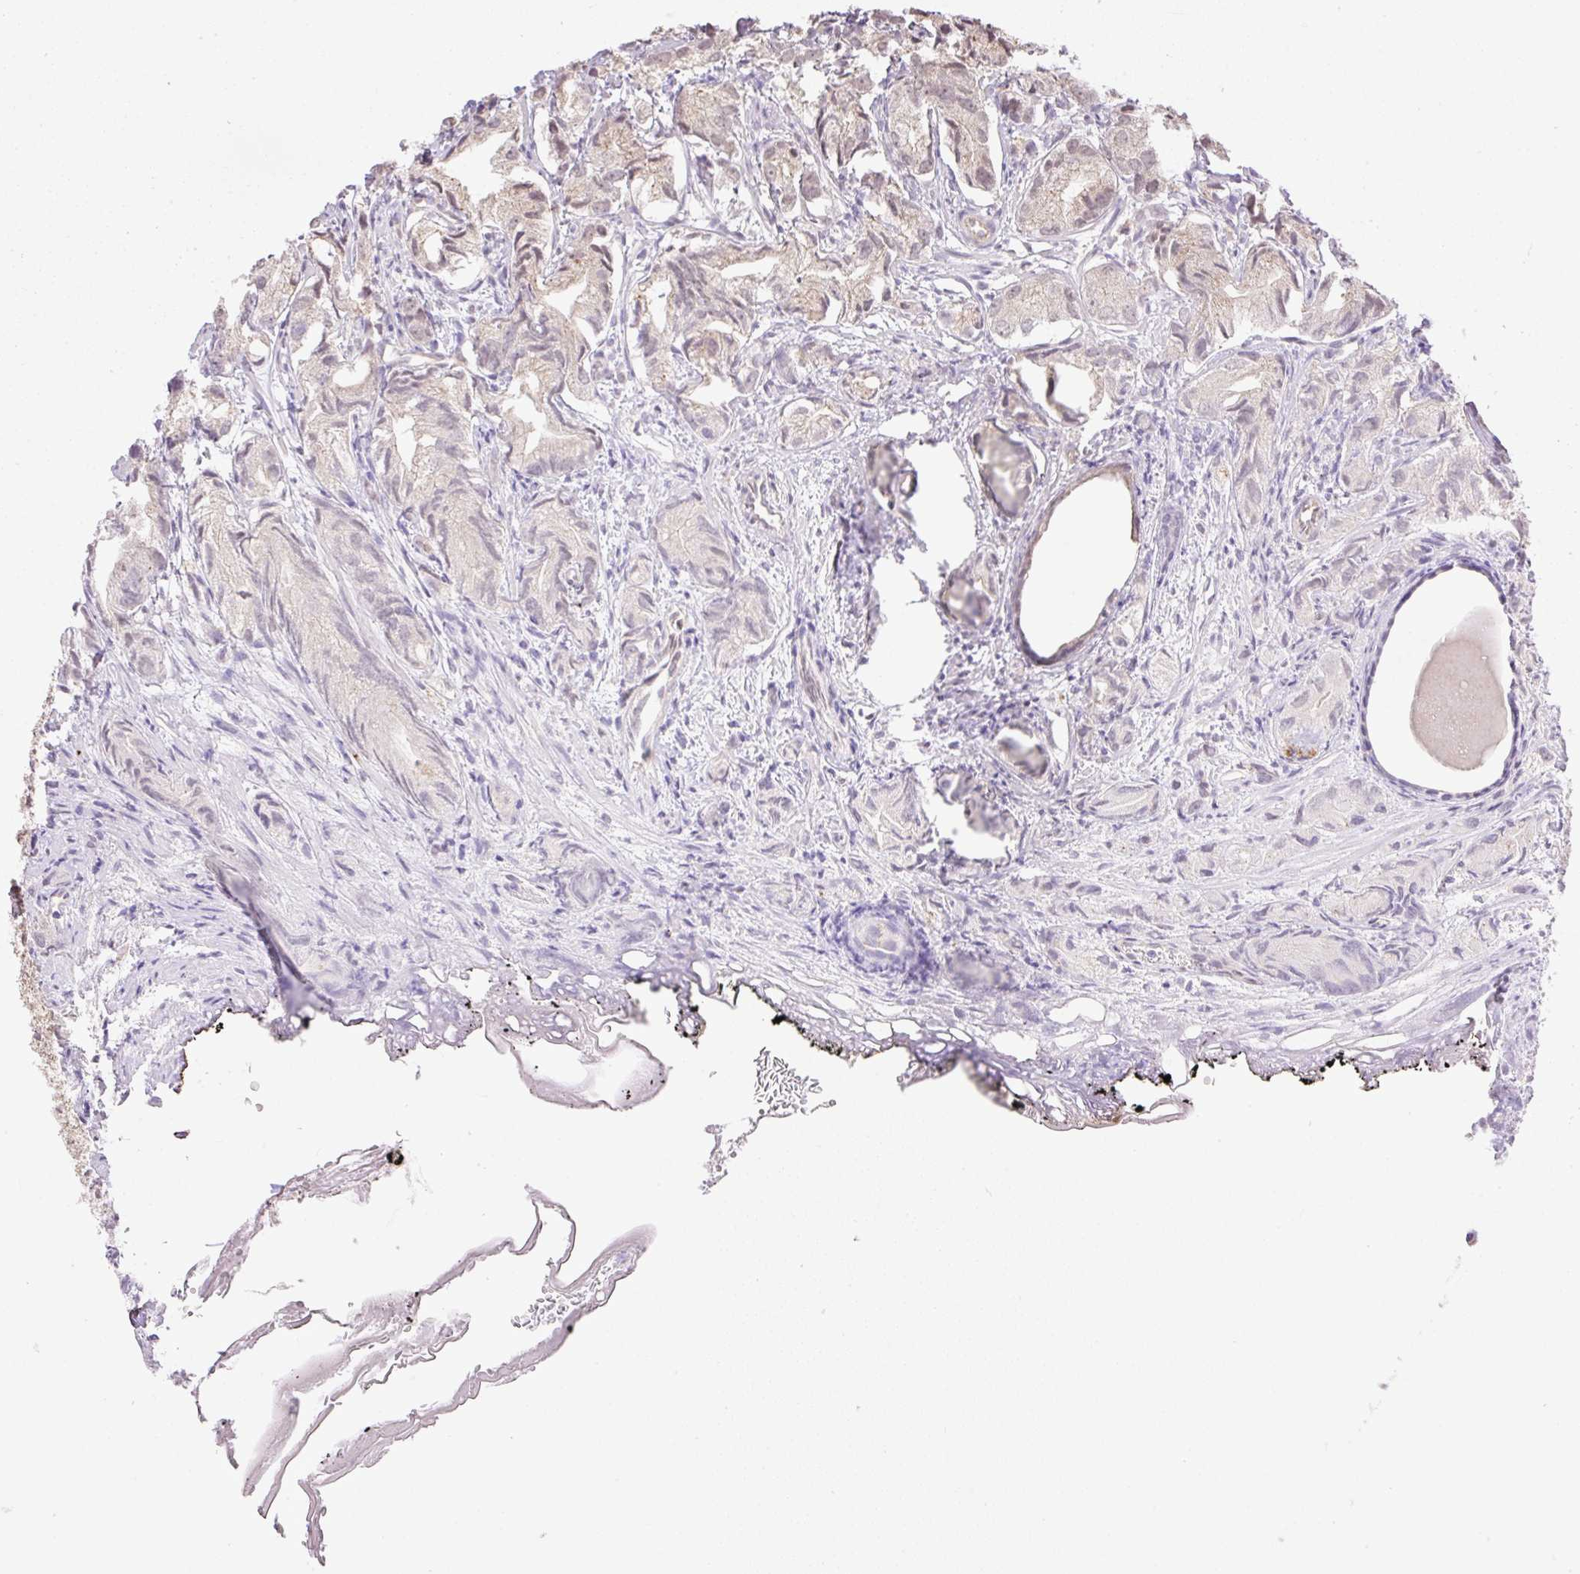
{"staining": {"intensity": "weak", "quantity": ">75%", "location": "nuclear"}, "tissue": "prostate cancer", "cell_type": "Tumor cells", "image_type": "cancer", "snomed": [{"axis": "morphology", "description": "Adenocarcinoma, High grade"}, {"axis": "topography", "description": "Prostate"}], "caption": "Immunohistochemistry (DAB (3,3'-diaminobenzidine)) staining of prostate cancer demonstrates weak nuclear protein staining in approximately >75% of tumor cells.", "gene": "VPS25", "patient": {"sex": "male", "age": 82}}